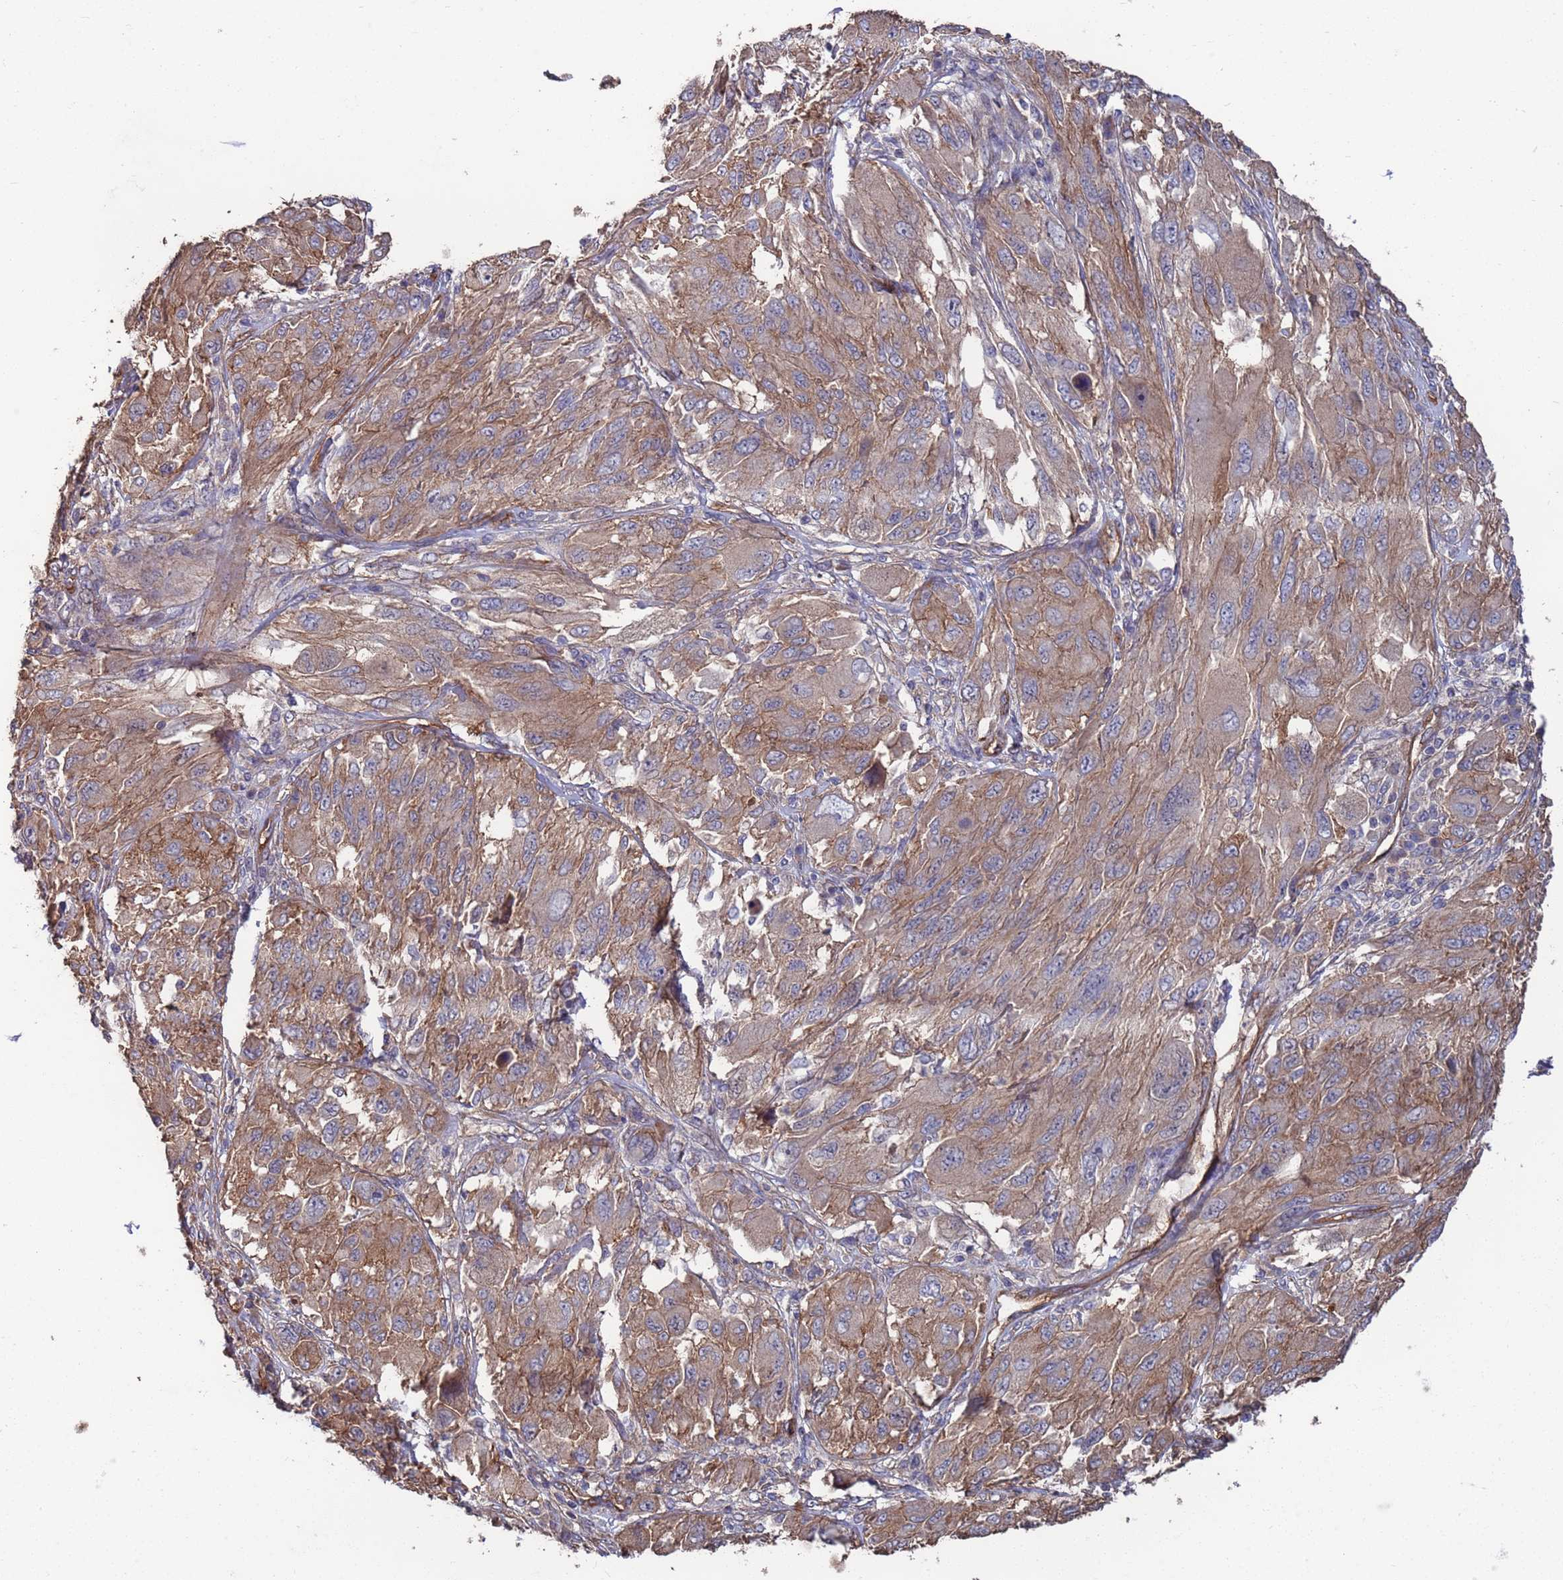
{"staining": {"intensity": "weak", "quantity": "25%-75%", "location": "cytoplasmic/membranous"}, "tissue": "melanoma", "cell_type": "Tumor cells", "image_type": "cancer", "snomed": [{"axis": "morphology", "description": "Malignant melanoma, NOS"}, {"axis": "topography", "description": "Skin"}], "caption": "A high-resolution photomicrograph shows immunohistochemistry staining of malignant melanoma, which exhibits weak cytoplasmic/membranous positivity in approximately 25%-75% of tumor cells. Immunohistochemistry stains the protein in brown and the nuclei are stained blue.", "gene": "NDUFAF6", "patient": {"sex": "female", "age": 91}}